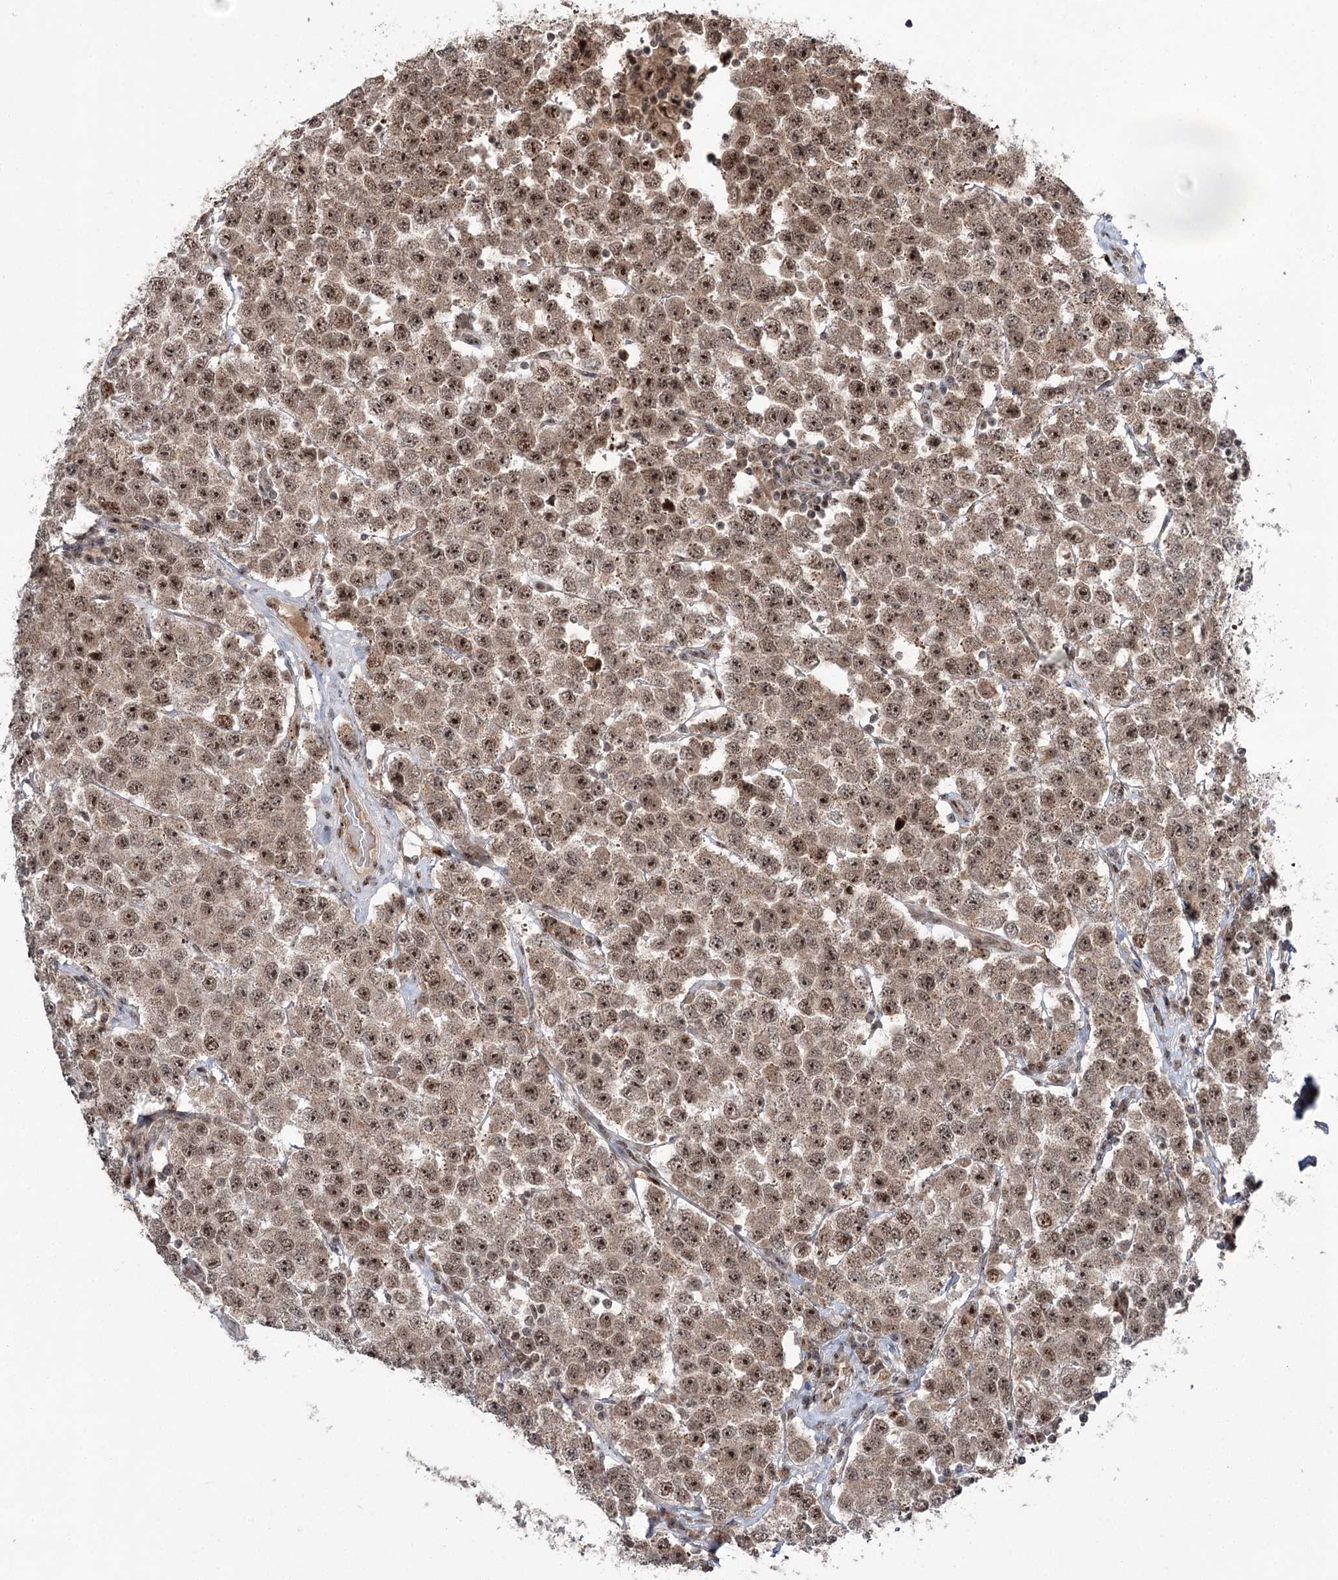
{"staining": {"intensity": "moderate", "quantity": ">75%", "location": "nuclear"}, "tissue": "testis cancer", "cell_type": "Tumor cells", "image_type": "cancer", "snomed": [{"axis": "morphology", "description": "Seminoma, NOS"}, {"axis": "topography", "description": "Testis"}], "caption": "The image demonstrates staining of seminoma (testis), revealing moderate nuclear protein expression (brown color) within tumor cells. (DAB = brown stain, brightfield microscopy at high magnification).", "gene": "ERCC3", "patient": {"sex": "male", "age": 28}}